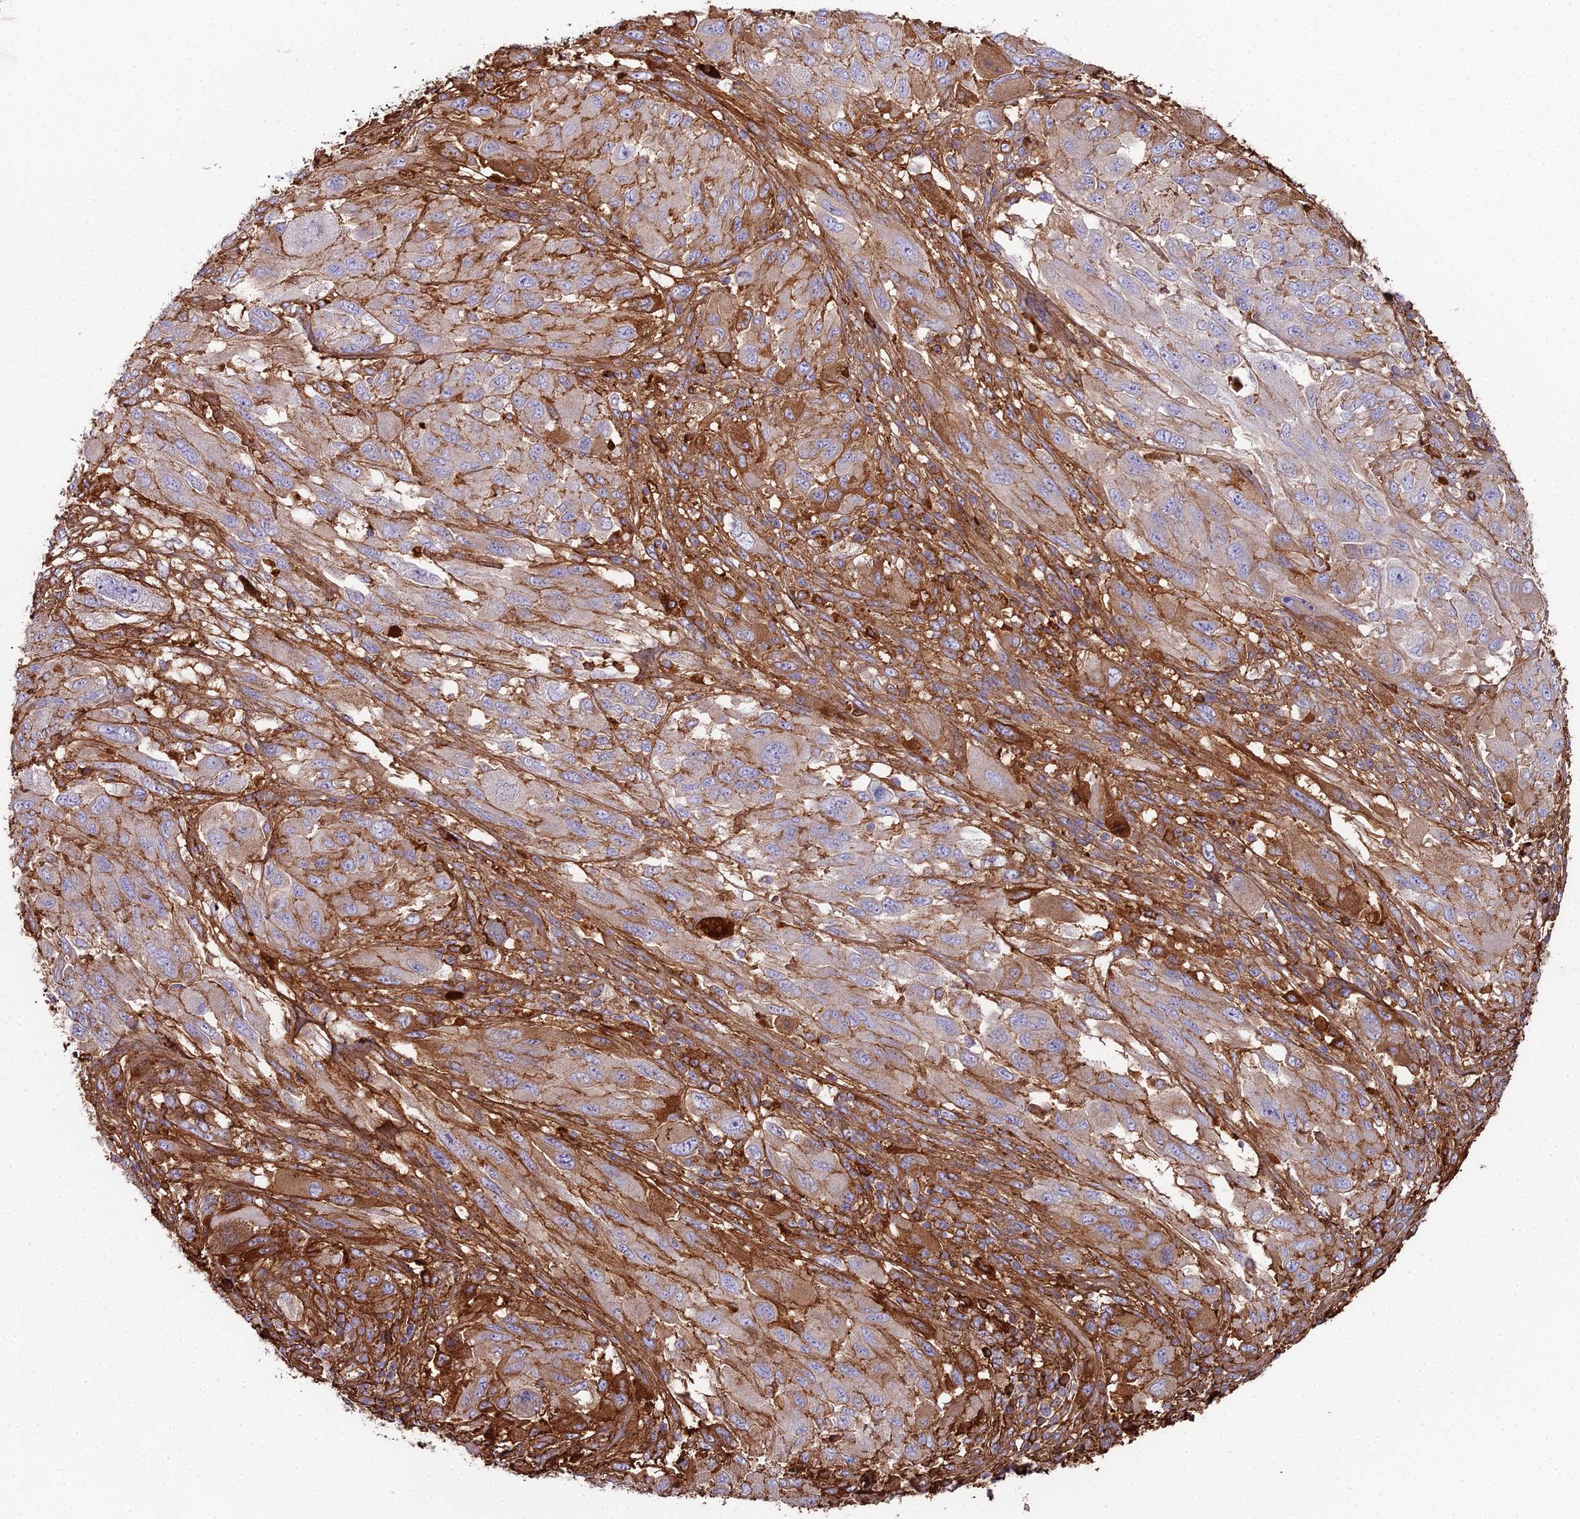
{"staining": {"intensity": "weak", "quantity": "25%-75%", "location": "cytoplasmic/membranous"}, "tissue": "melanoma", "cell_type": "Tumor cells", "image_type": "cancer", "snomed": [{"axis": "morphology", "description": "Malignant melanoma, NOS"}, {"axis": "topography", "description": "Skin"}], "caption": "Protein staining of malignant melanoma tissue exhibits weak cytoplasmic/membranous expression in approximately 25%-75% of tumor cells.", "gene": "BEX4", "patient": {"sex": "female", "age": 91}}